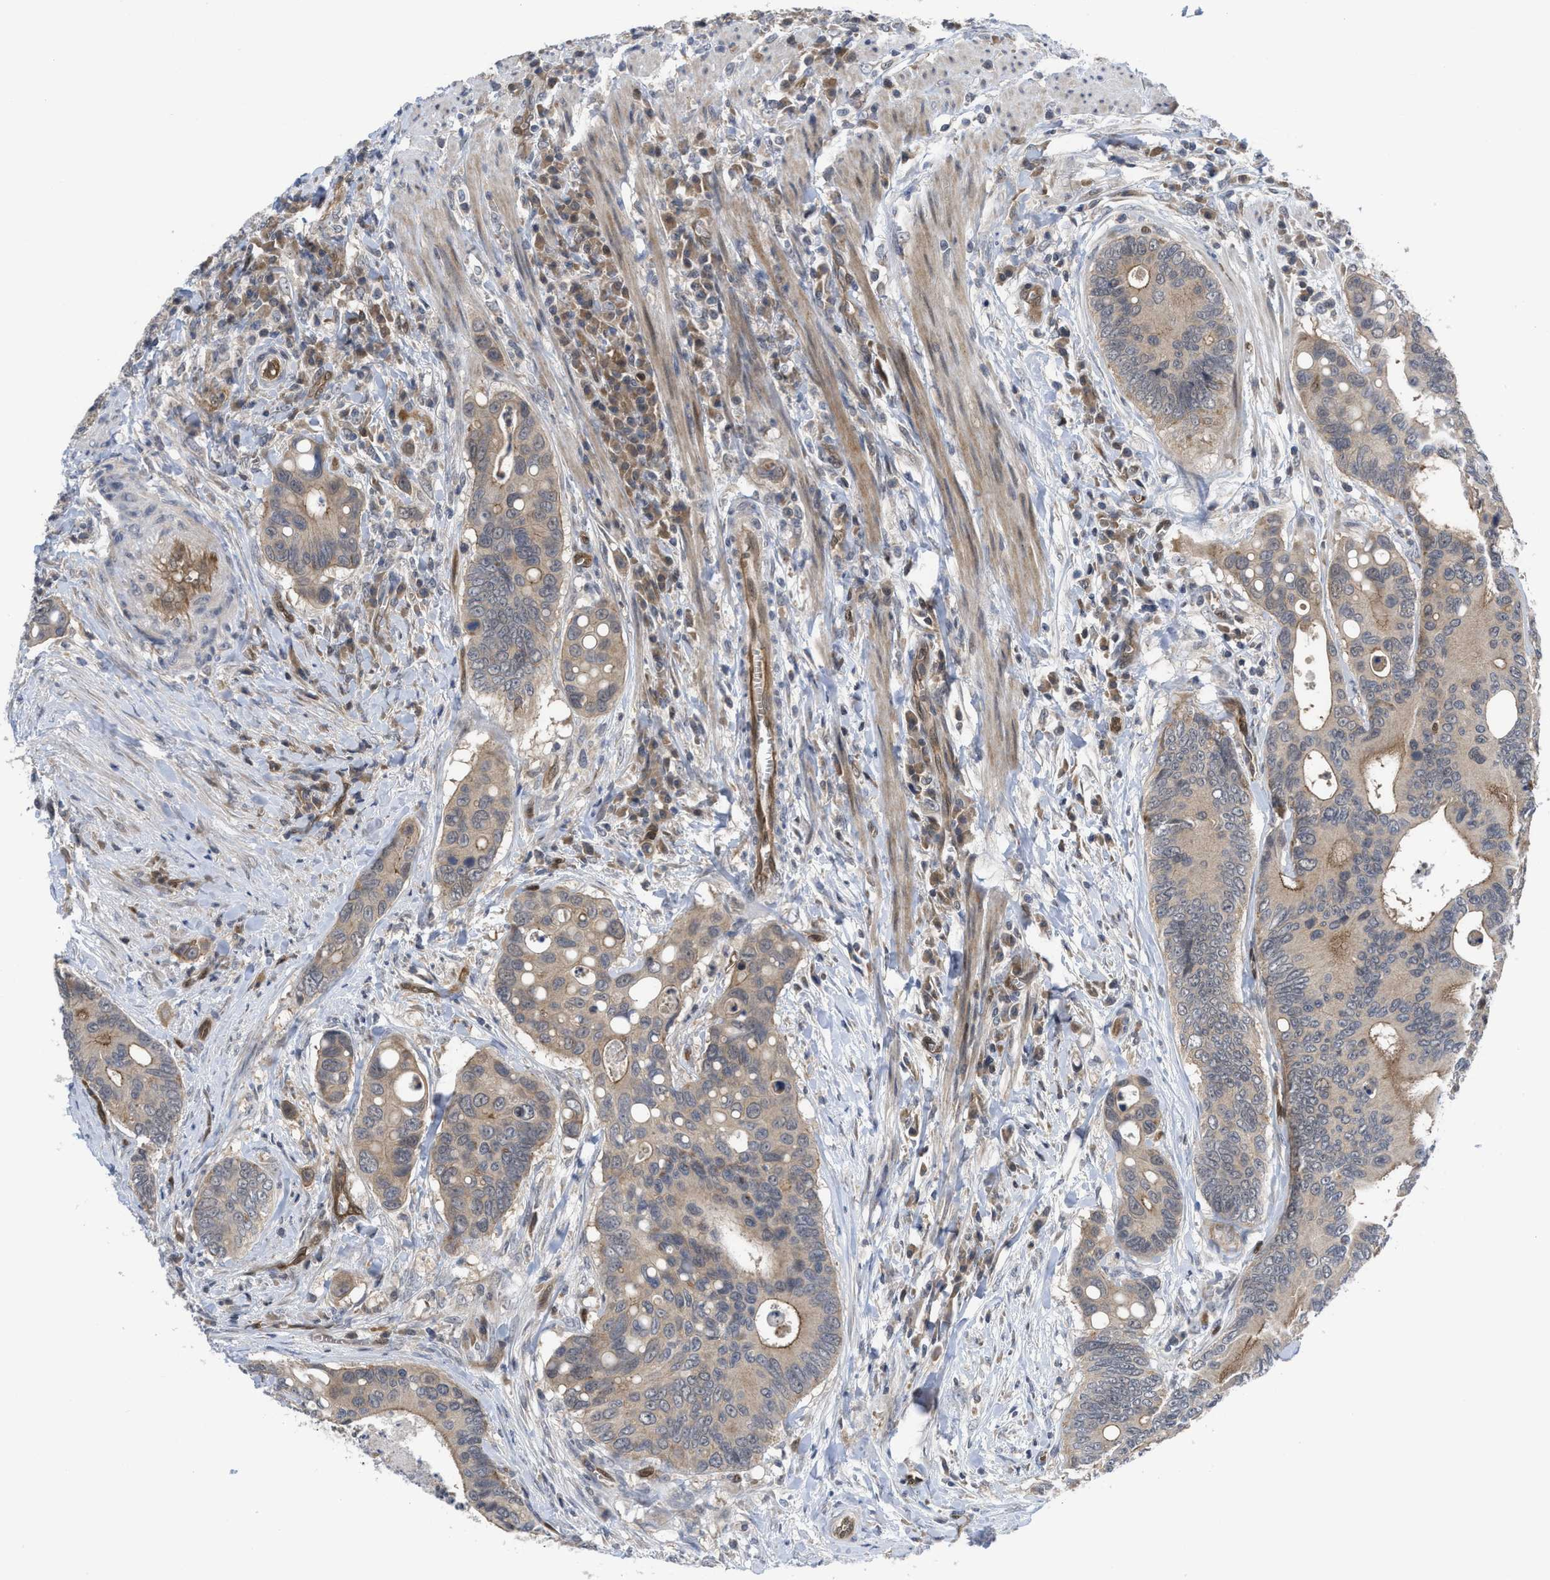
{"staining": {"intensity": "weak", "quantity": ">75%", "location": "cytoplasmic/membranous"}, "tissue": "colorectal cancer", "cell_type": "Tumor cells", "image_type": "cancer", "snomed": [{"axis": "morphology", "description": "Inflammation, NOS"}, {"axis": "morphology", "description": "Adenocarcinoma, NOS"}, {"axis": "topography", "description": "Colon"}], "caption": "Colorectal adenocarcinoma stained with a brown dye shows weak cytoplasmic/membranous positive positivity in approximately >75% of tumor cells.", "gene": "LDAF1", "patient": {"sex": "male", "age": 72}}